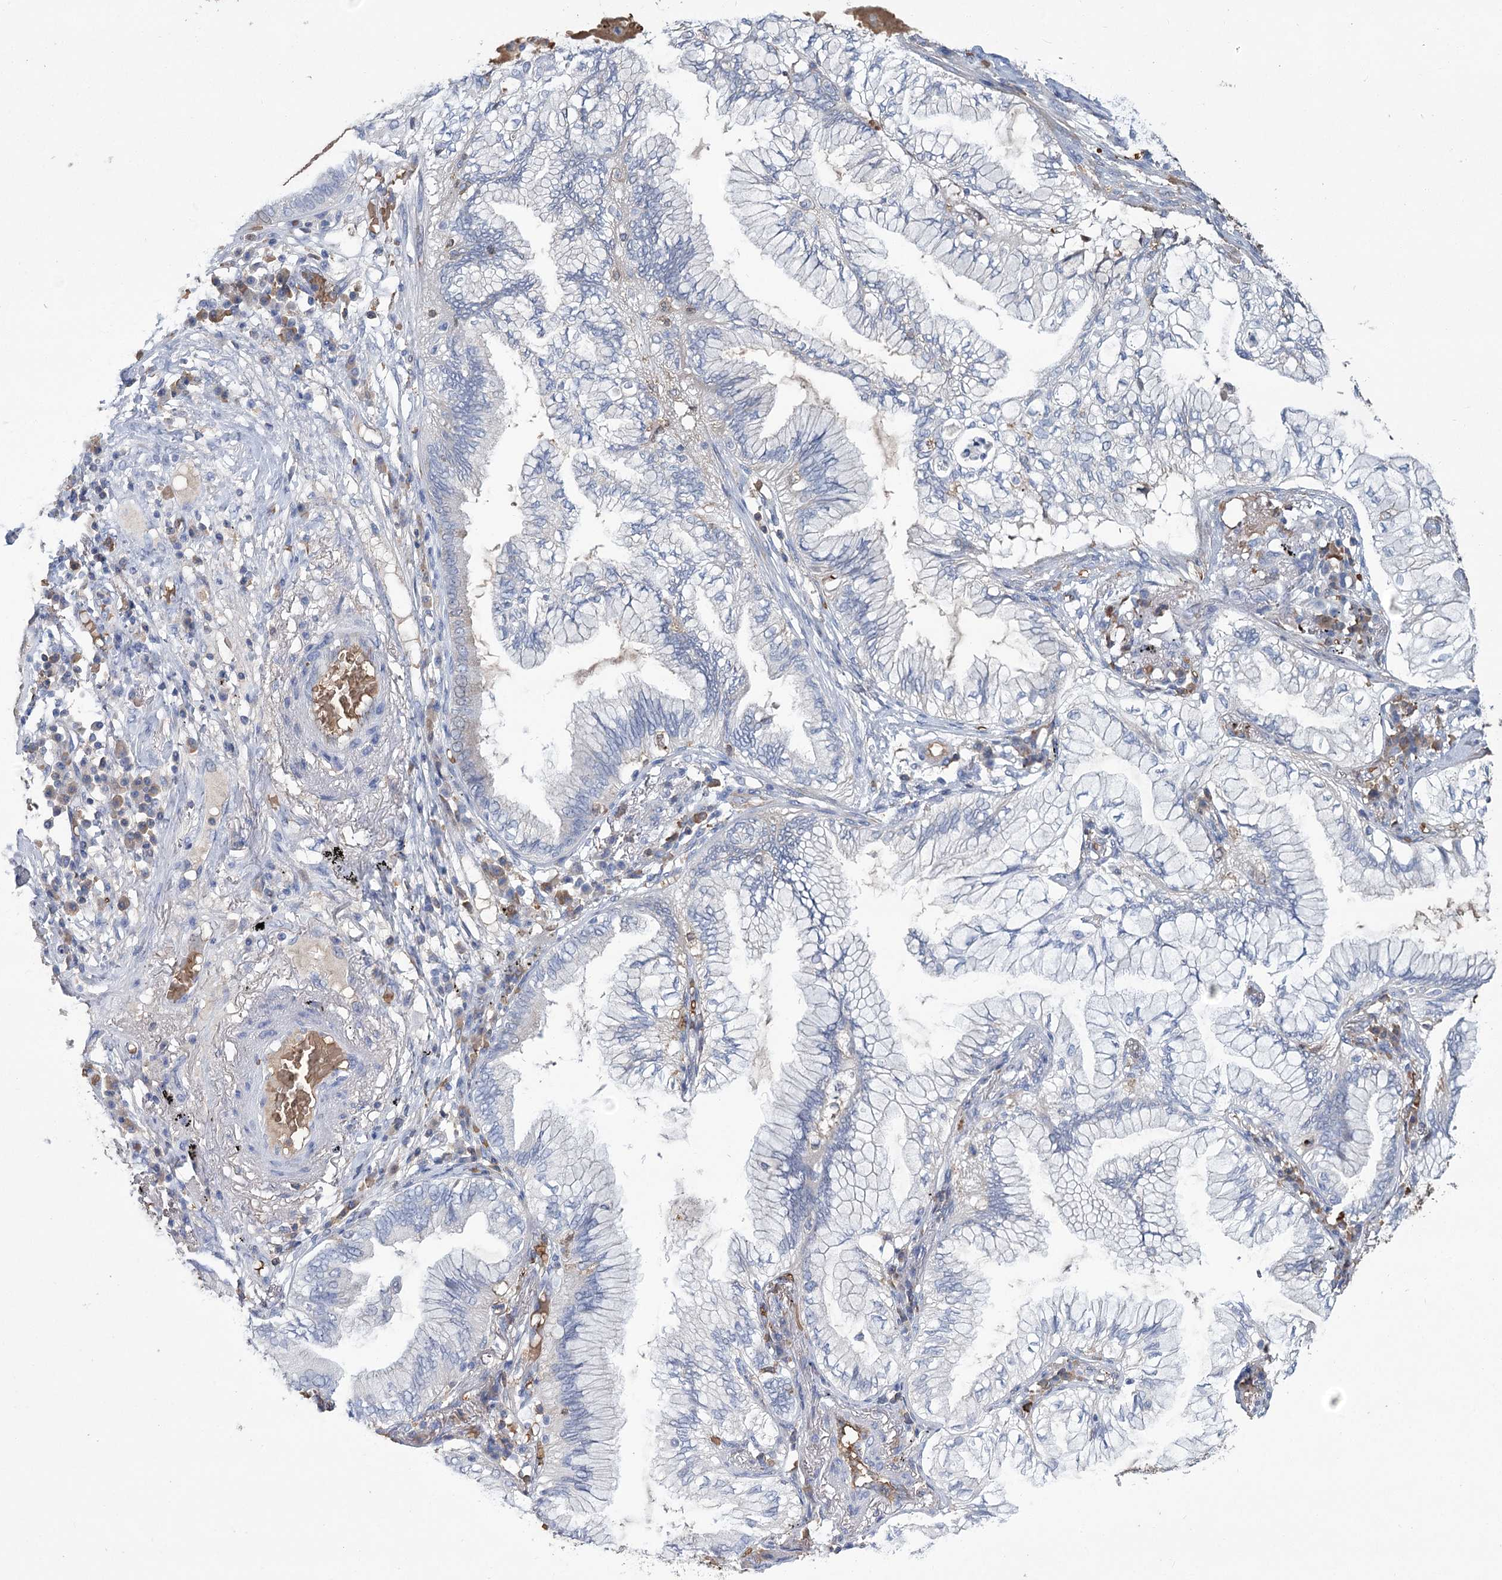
{"staining": {"intensity": "negative", "quantity": "none", "location": "none"}, "tissue": "lung cancer", "cell_type": "Tumor cells", "image_type": "cancer", "snomed": [{"axis": "morphology", "description": "Normal tissue, NOS"}, {"axis": "morphology", "description": "Adenocarcinoma, NOS"}, {"axis": "topography", "description": "Bronchus"}, {"axis": "topography", "description": "Lung"}], "caption": "High power microscopy histopathology image of an immunohistochemistry (IHC) image of adenocarcinoma (lung), revealing no significant positivity in tumor cells.", "gene": "HBA1", "patient": {"sex": "female", "age": 70}}